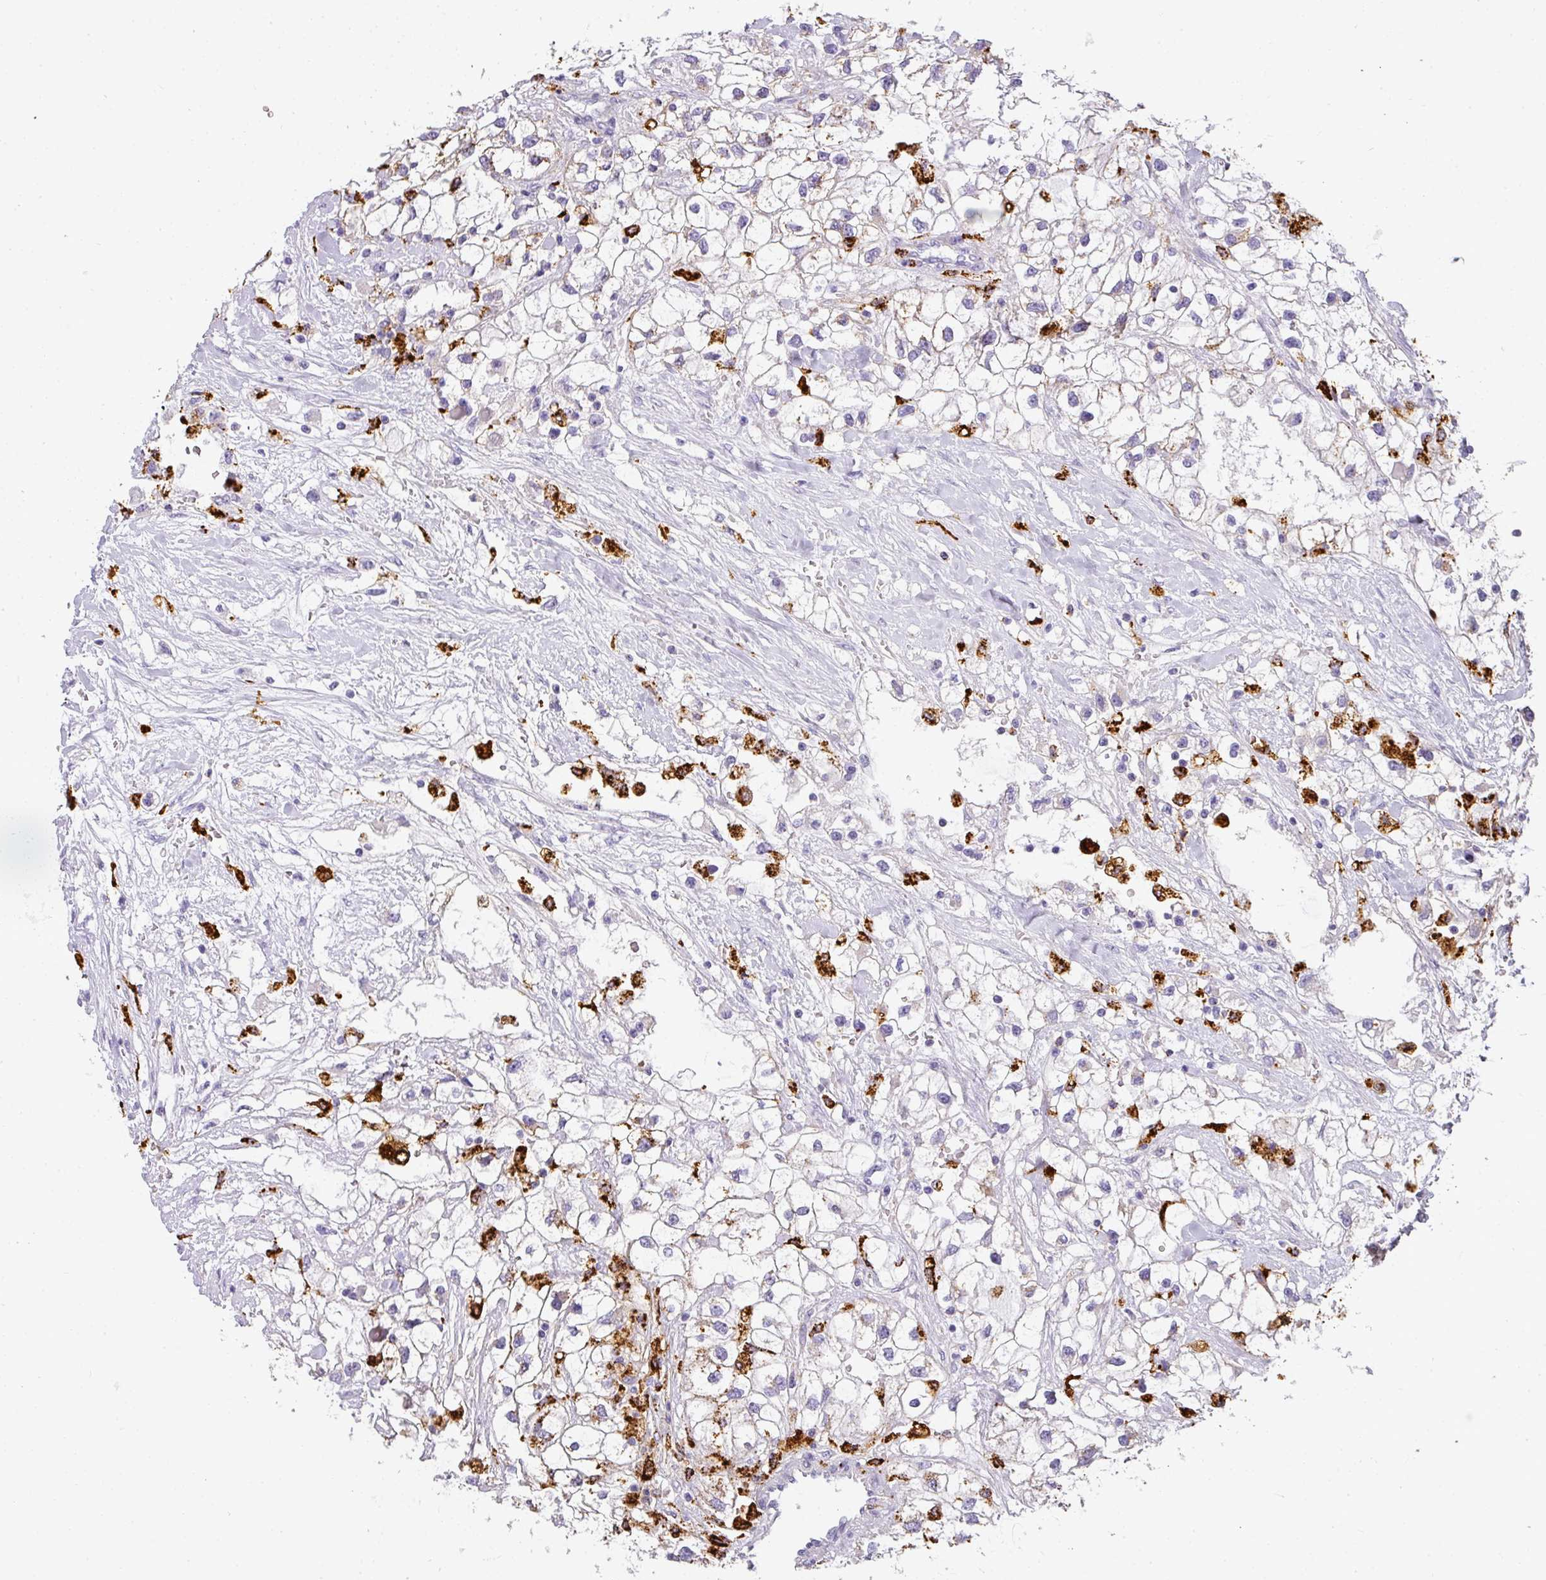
{"staining": {"intensity": "negative", "quantity": "none", "location": "none"}, "tissue": "renal cancer", "cell_type": "Tumor cells", "image_type": "cancer", "snomed": [{"axis": "morphology", "description": "Adenocarcinoma, NOS"}, {"axis": "topography", "description": "Kidney"}], "caption": "Tumor cells are negative for brown protein staining in renal cancer.", "gene": "MMACHC", "patient": {"sex": "male", "age": 59}}